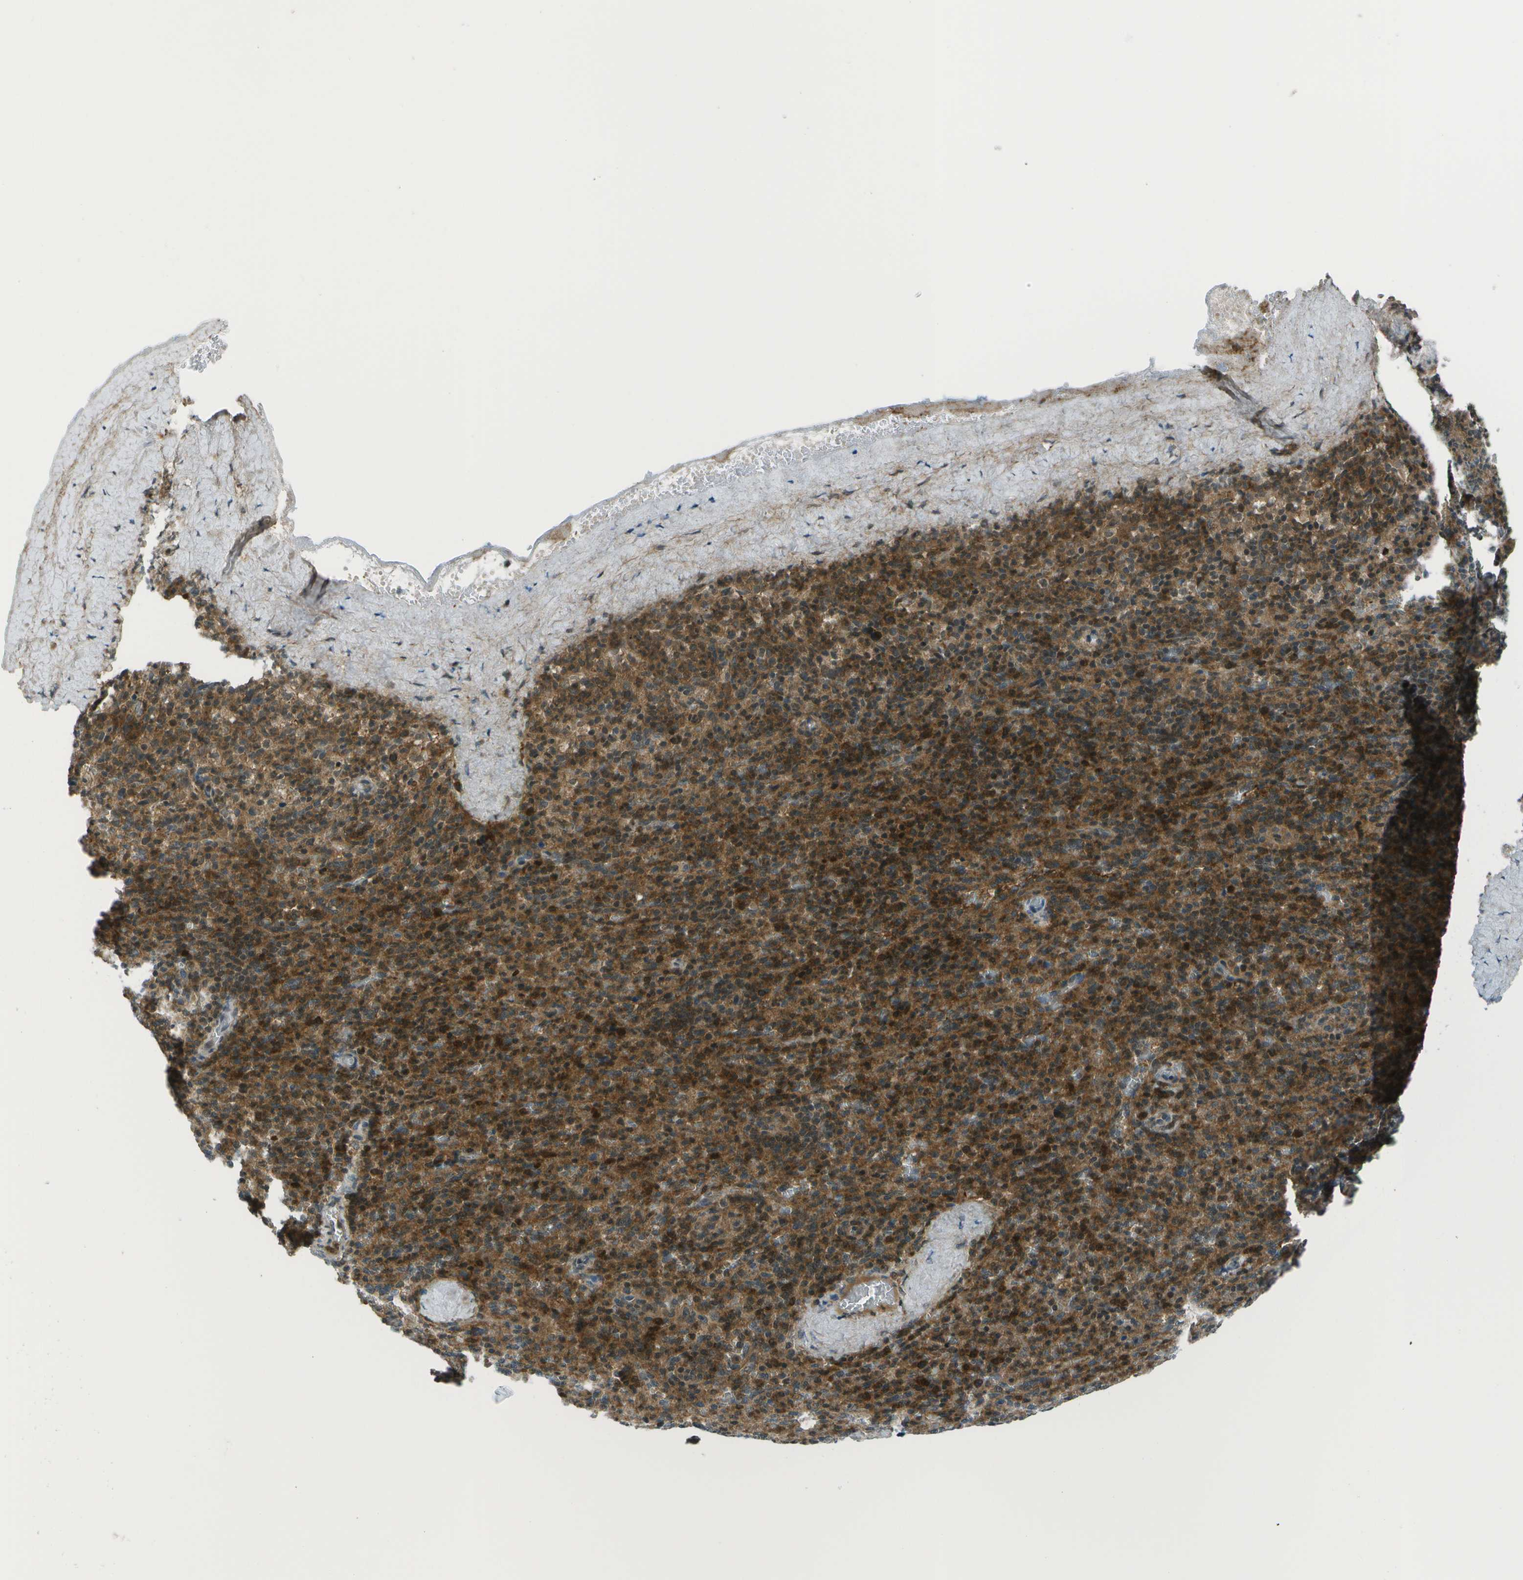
{"staining": {"intensity": "moderate", "quantity": ">75%", "location": "cytoplasmic/membranous"}, "tissue": "spleen", "cell_type": "Cells in red pulp", "image_type": "normal", "snomed": [{"axis": "morphology", "description": "Normal tissue, NOS"}, {"axis": "topography", "description": "Spleen"}], "caption": "Moderate cytoplasmic/membranous staining is present in approximately >75% of cells in red pulp in unremarkable spleen. The protein of interest is shown in brown color, while the nuclei are stained blue.", "gene": "TMEM19", "patient": {"sex": "male", "age": 36}}